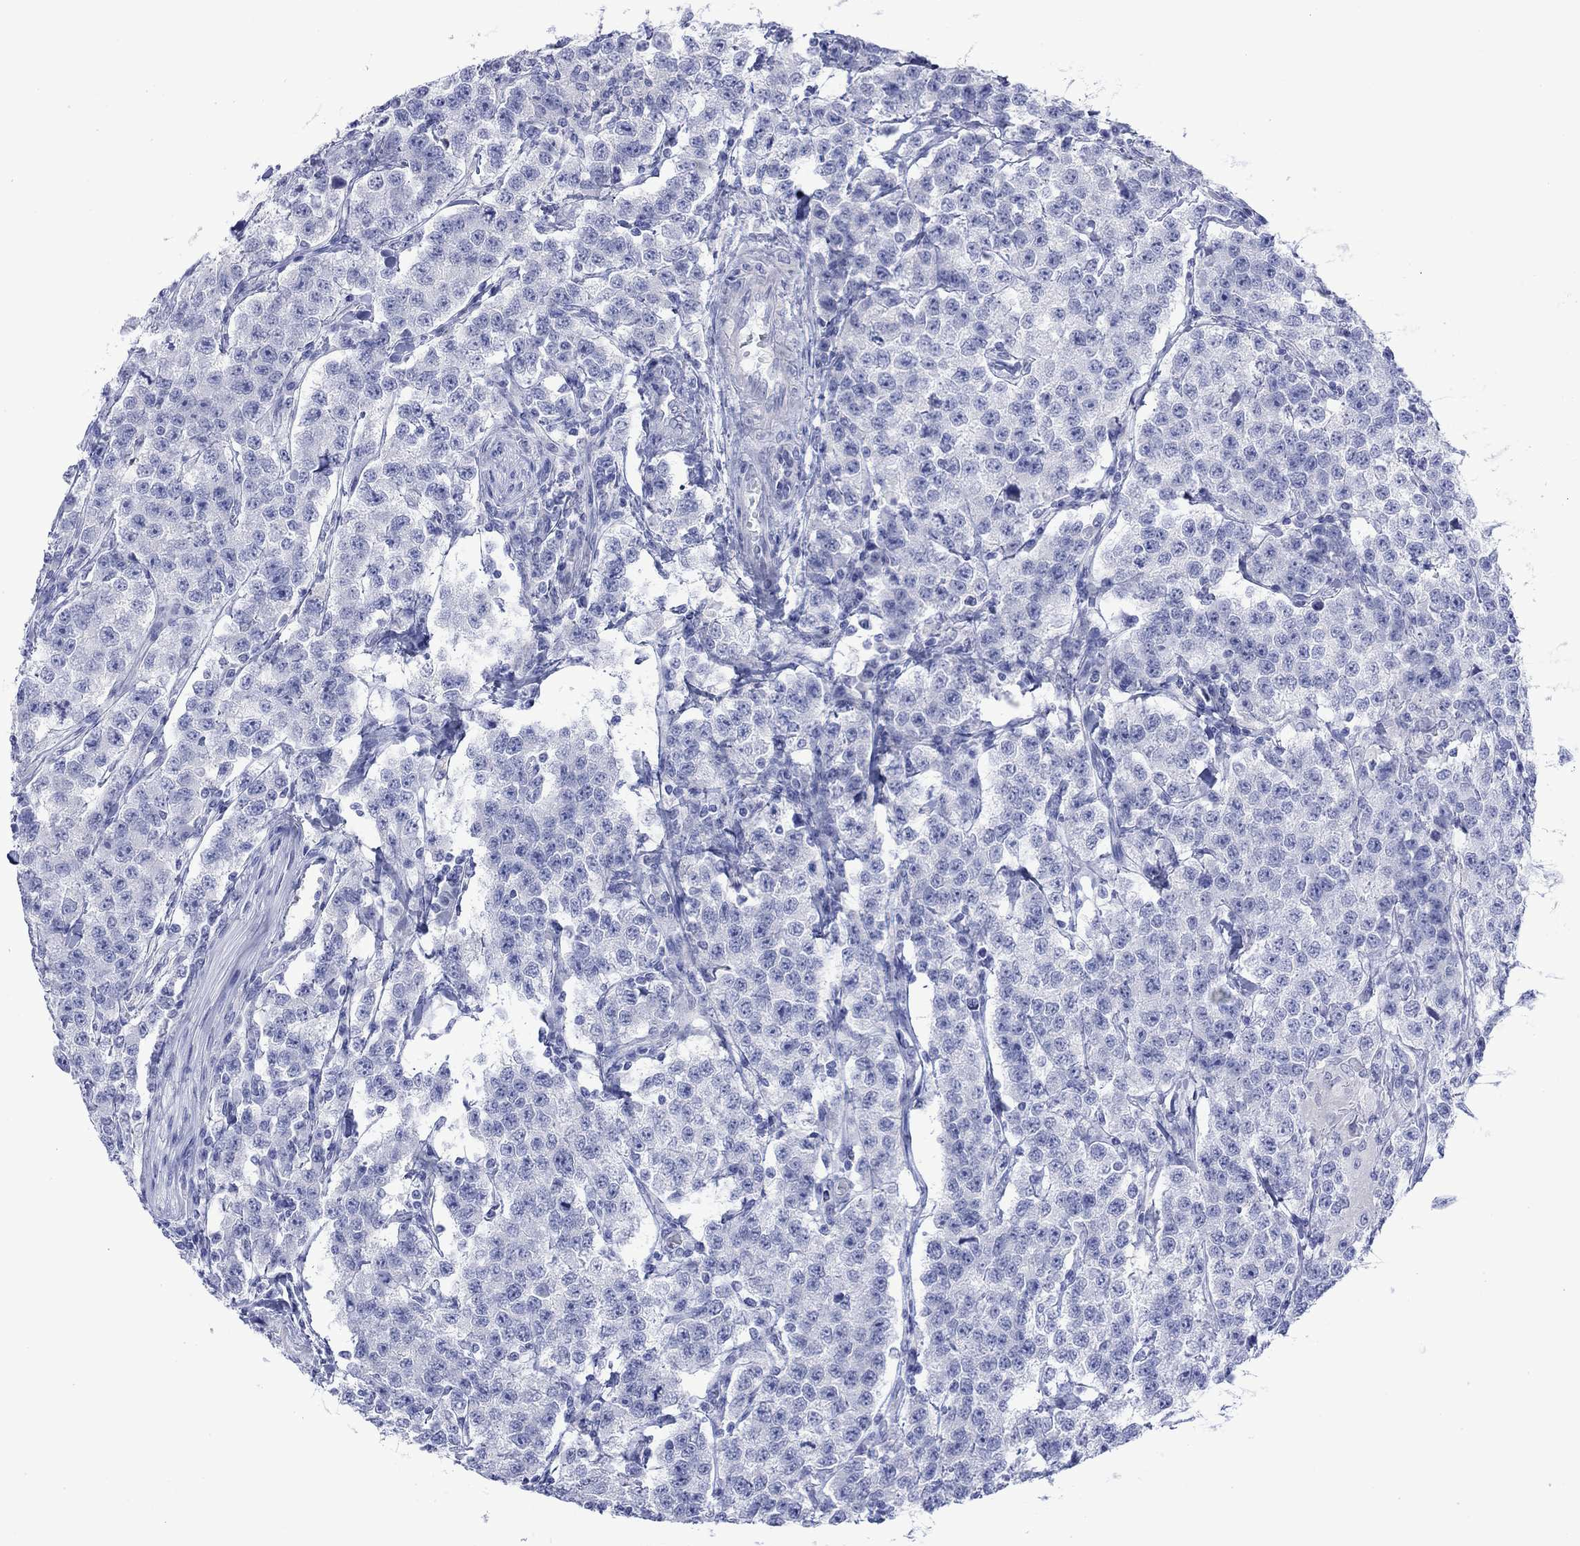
{"staining": {"intensity": "negative", "quantity": "none", "location": "none"}, "tissue": "testis cancer", "cell_type": "Tumor cells", "image_type": "cancer", "snomed": [{"axis": "morphology", "description": "Seminoma, NOS"}, {"axis": "topography", "description": "Testis"}], "caption": "There is no significant positivity in tumor cells of testis seminoma.", "gene": "MLANA", "patient": {"sex": "male", "age": 59}}